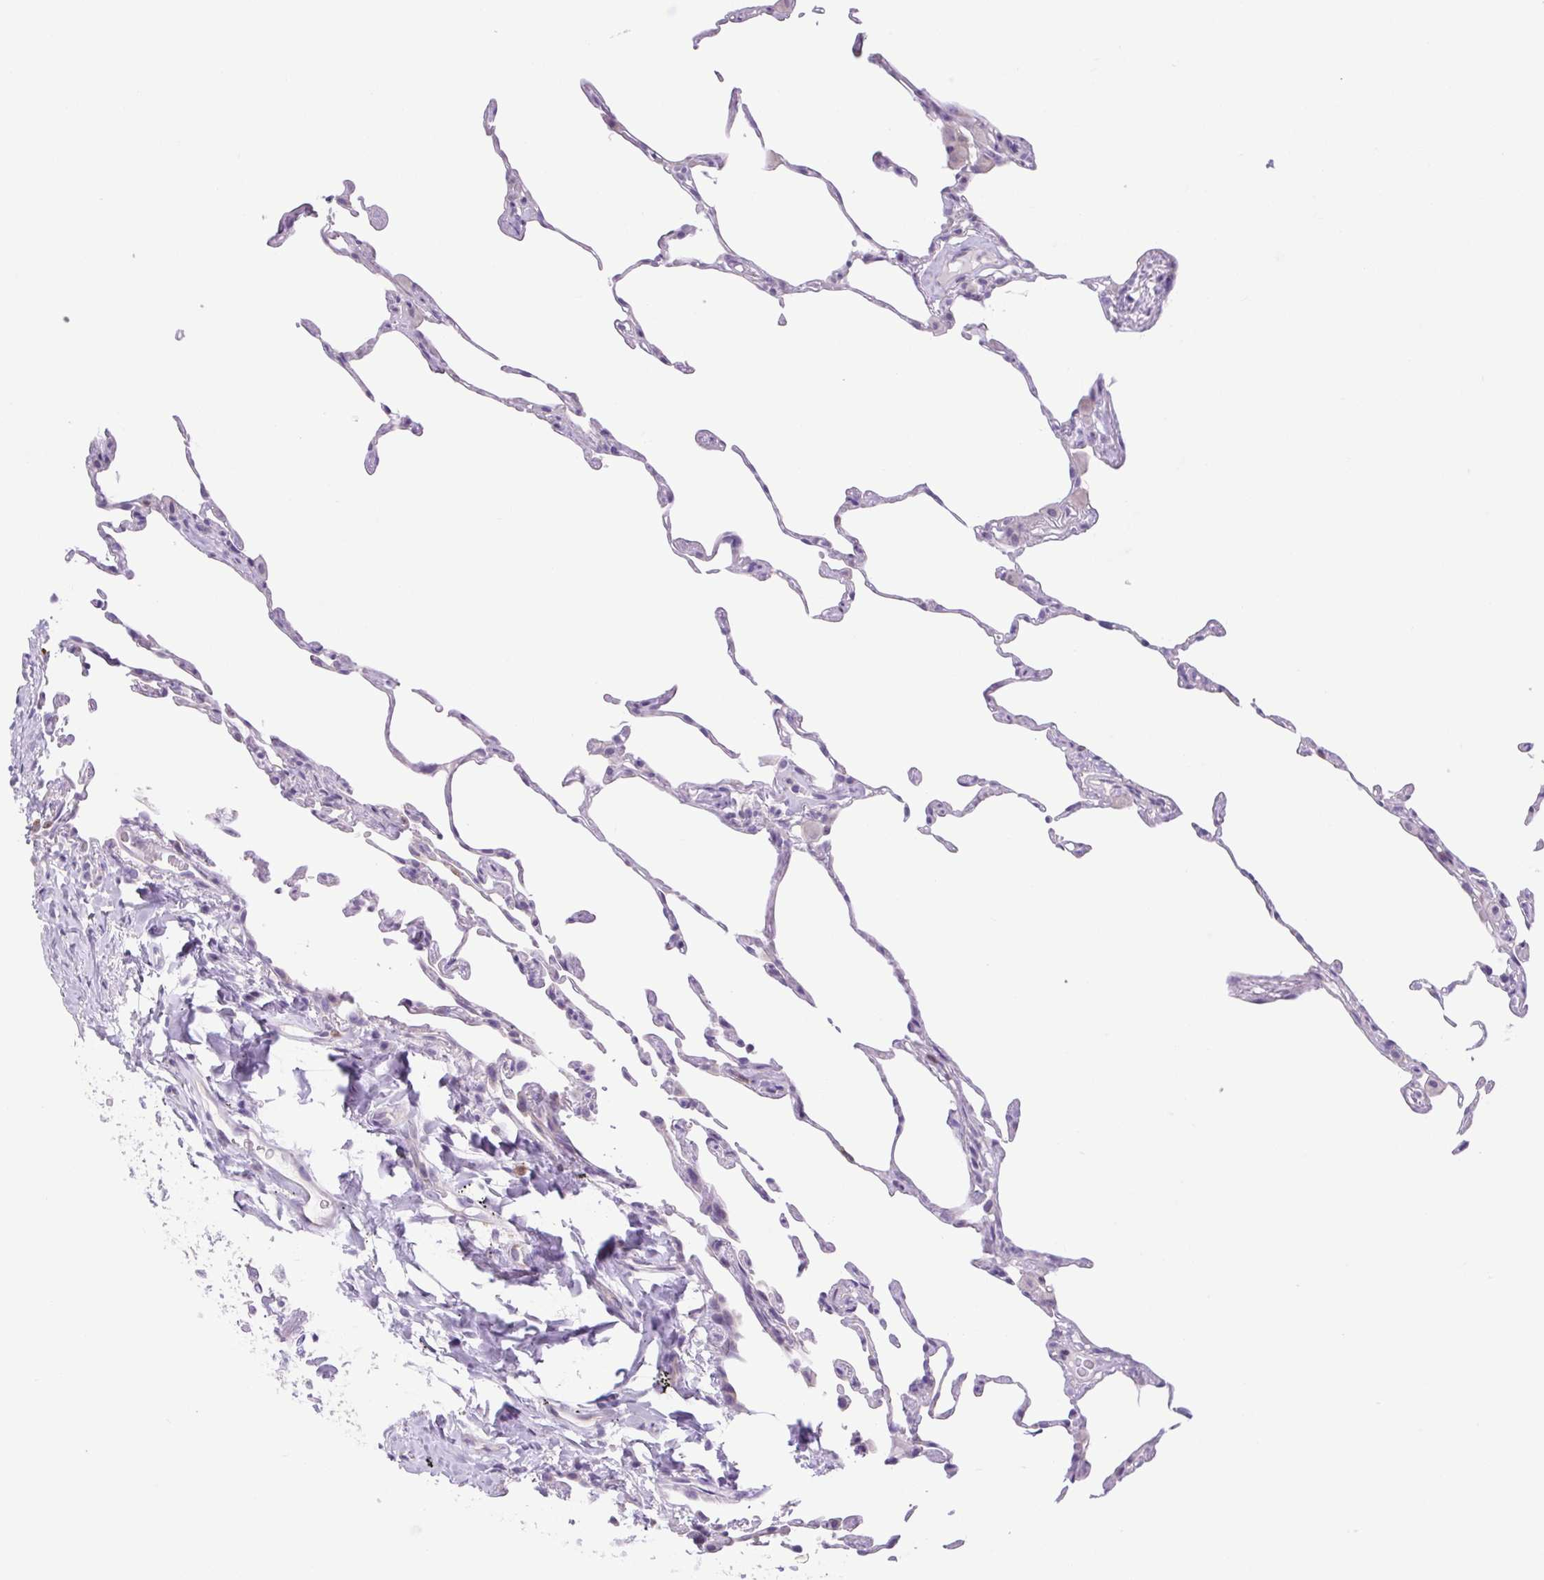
{"staining": {"intensity": "negative", "quantity": "none", "location": "none"}, "tissue": "lung", "cell_type": "Alveolar cells", "image_type": "normal", "snomed": [{"axis": "morphology", "description": "Normal tissue, NOS"}, {"axis": "topography", "description": "Lung"}], "caption": "Image shows no significant protein positivity in alveolar cells of unremarkable lung. (Stains: DAB (3,3'-diaminobenzidine) IHC with hematoxylin counter stain, Microscopy: brightfield microscopy at high magnification).", "gene": "FAM177B", "patient": {"sex": "female", "age": 57}}